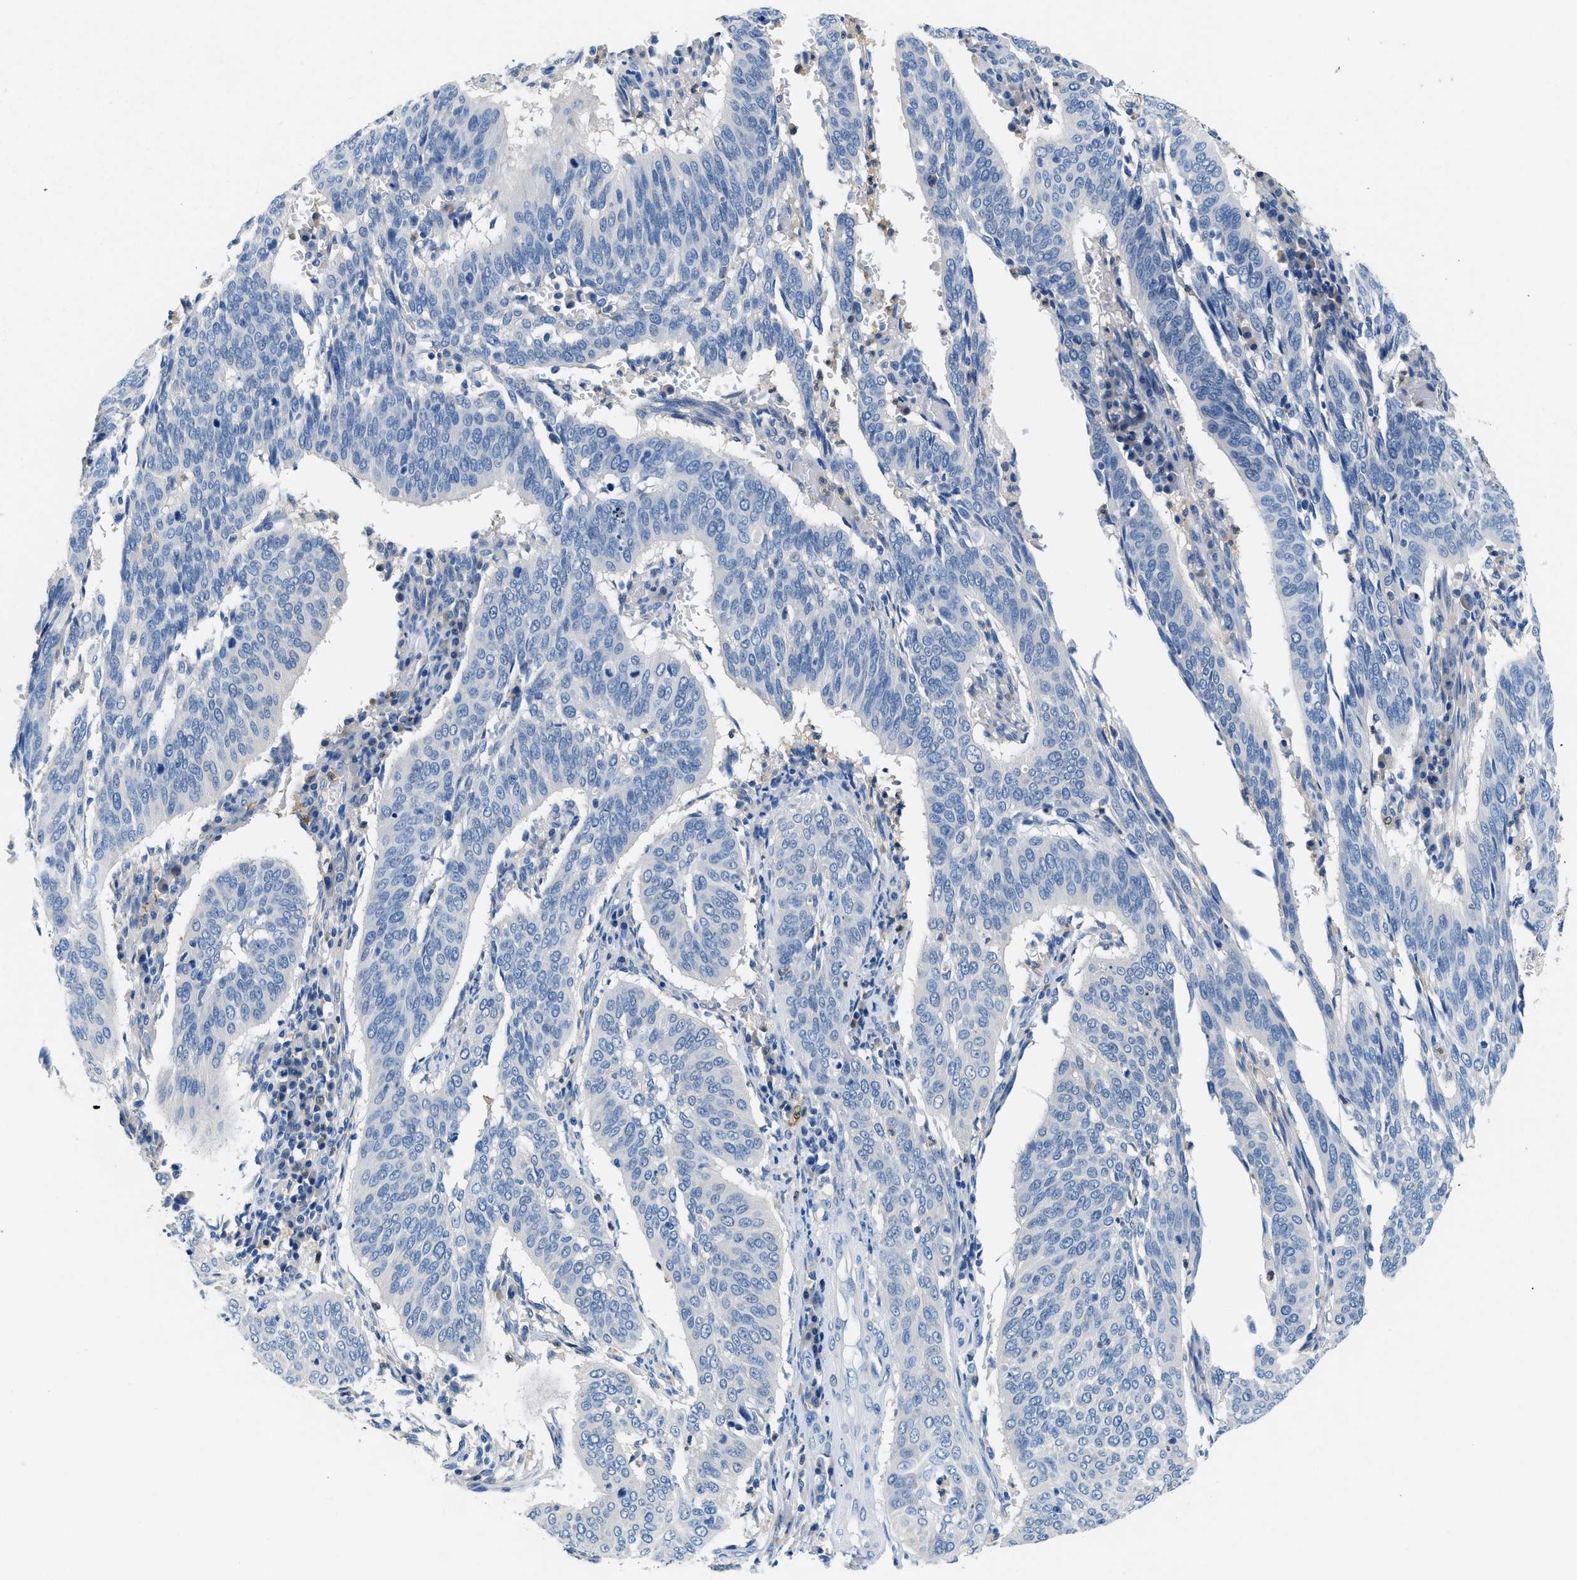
{"staining": {"intensity": "negative", "quantity": "none", "location": "none"}, "tissue": "cervical cancer", "cell_type": "Tumor cells", "image_type": "cancer", "snomed": [{"axis": "morphology", "description": "Normal tissue, NOS"}, {"axis": "morphology", "description": "Squamous cell carcinoma, NOS"}, {"axis": "topography", "description": "Cervix"}], "caption": "IHC of cervical squamous cell carcinoma demonstrates no expression in tumor cells.", "gene": "FADS6", "patient": {"sex": "female", "age": 39}}